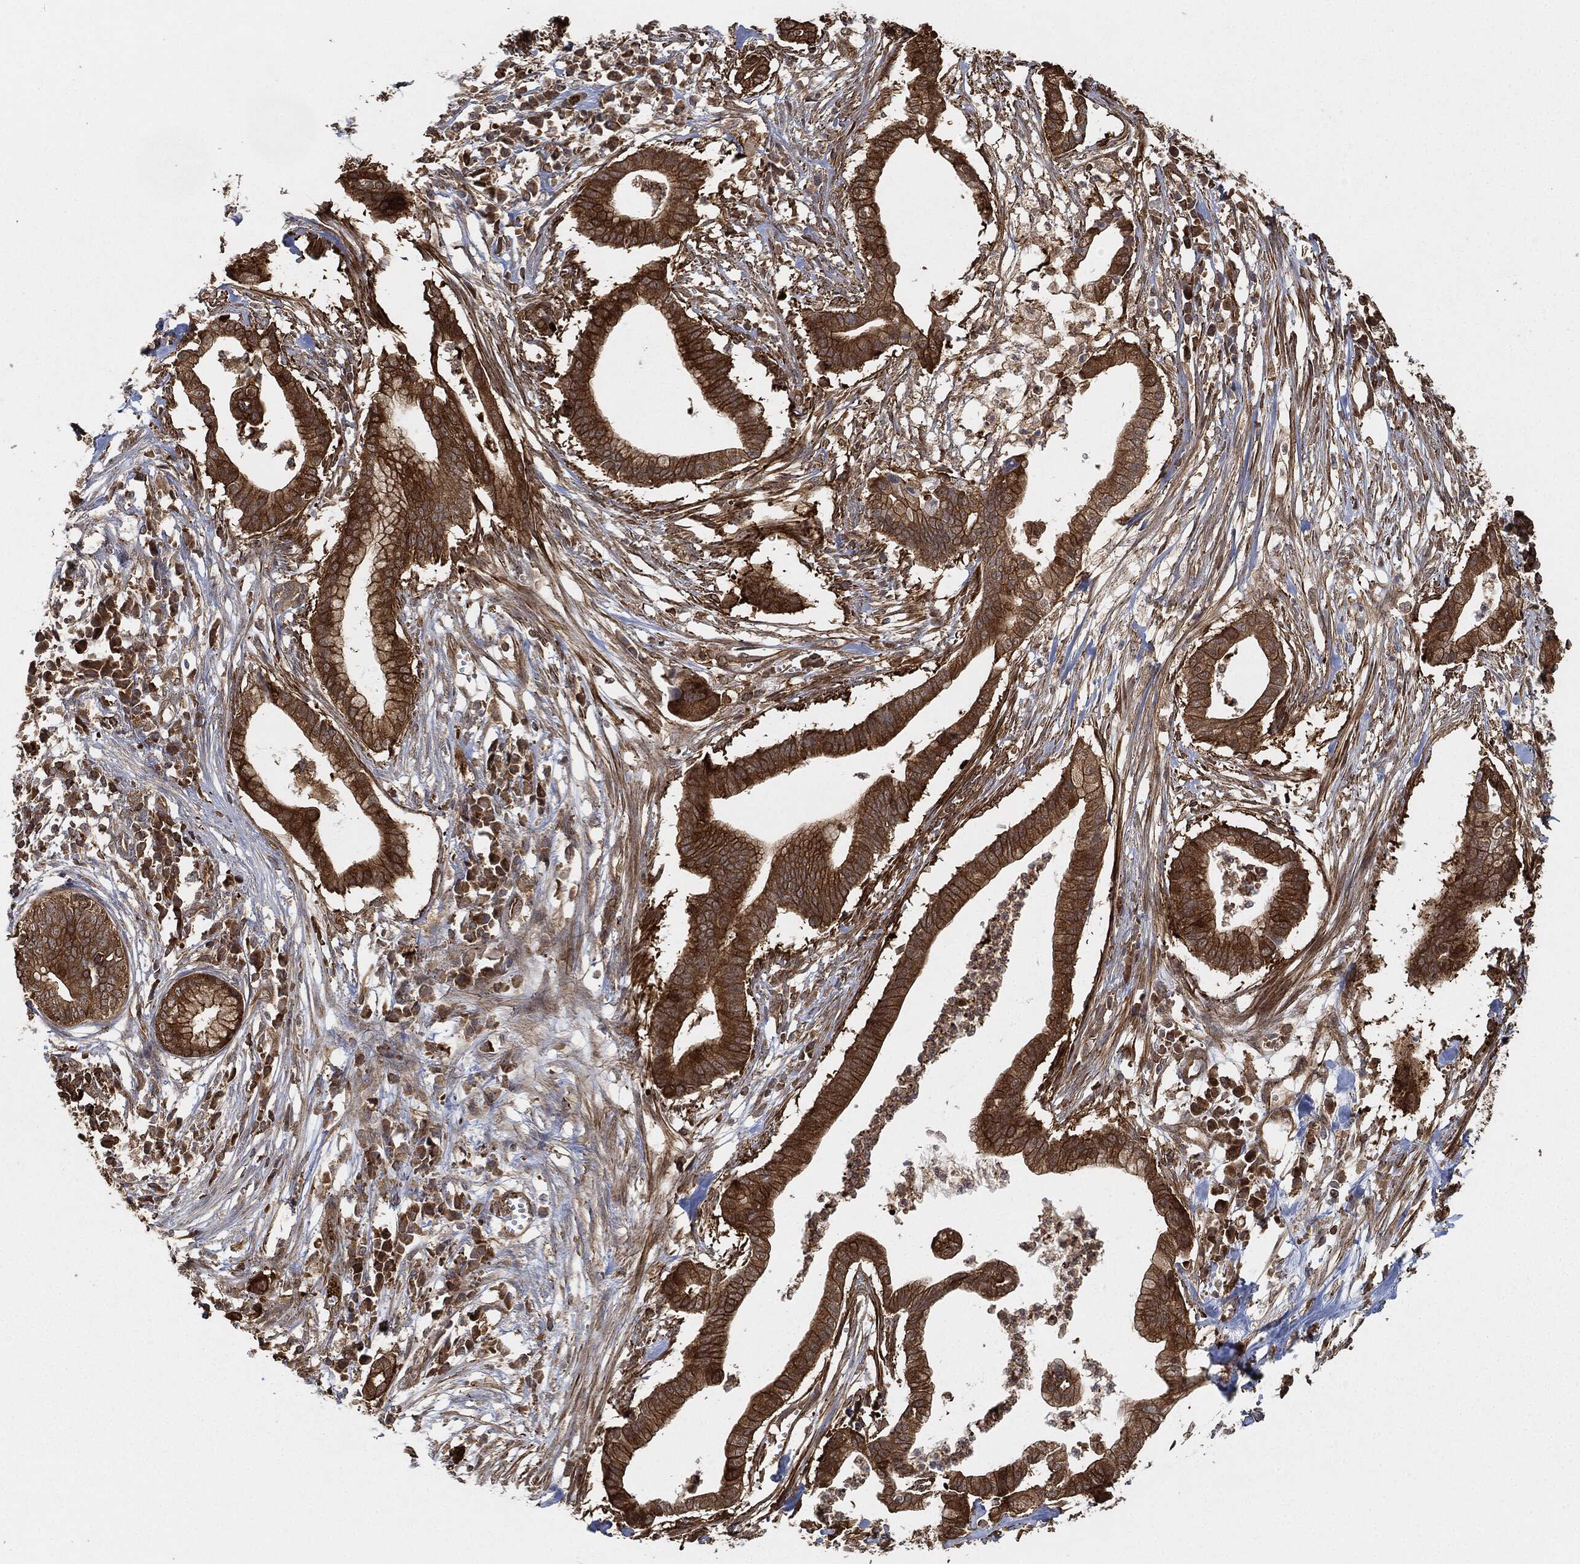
{"staining": {"intensity": "strong", "quantity": ">75%", "location": "cytoplasmic/membranous"}, "tissue": "pancreatic cancer", "cell_type": "Tumor cells", "image_type": "cancer", "snomed": [{"axis": "morphology", "description": "Normal tissue, NOS"}, {"axis": "morphology", "description": "Adenocarcinoma, NOS"}, {"axis": "topography", "description": "Pancreas"}], "caption": "Brown immunohistochemical staining in human pancreatic adenocarcinoma reveals strong cytoplasmic/membranous expression in approximately >75% of tumor cells. Nuclei are stained in blue.", "gene": "TPT1", "patient": {"sex": "female", "age": 58}}